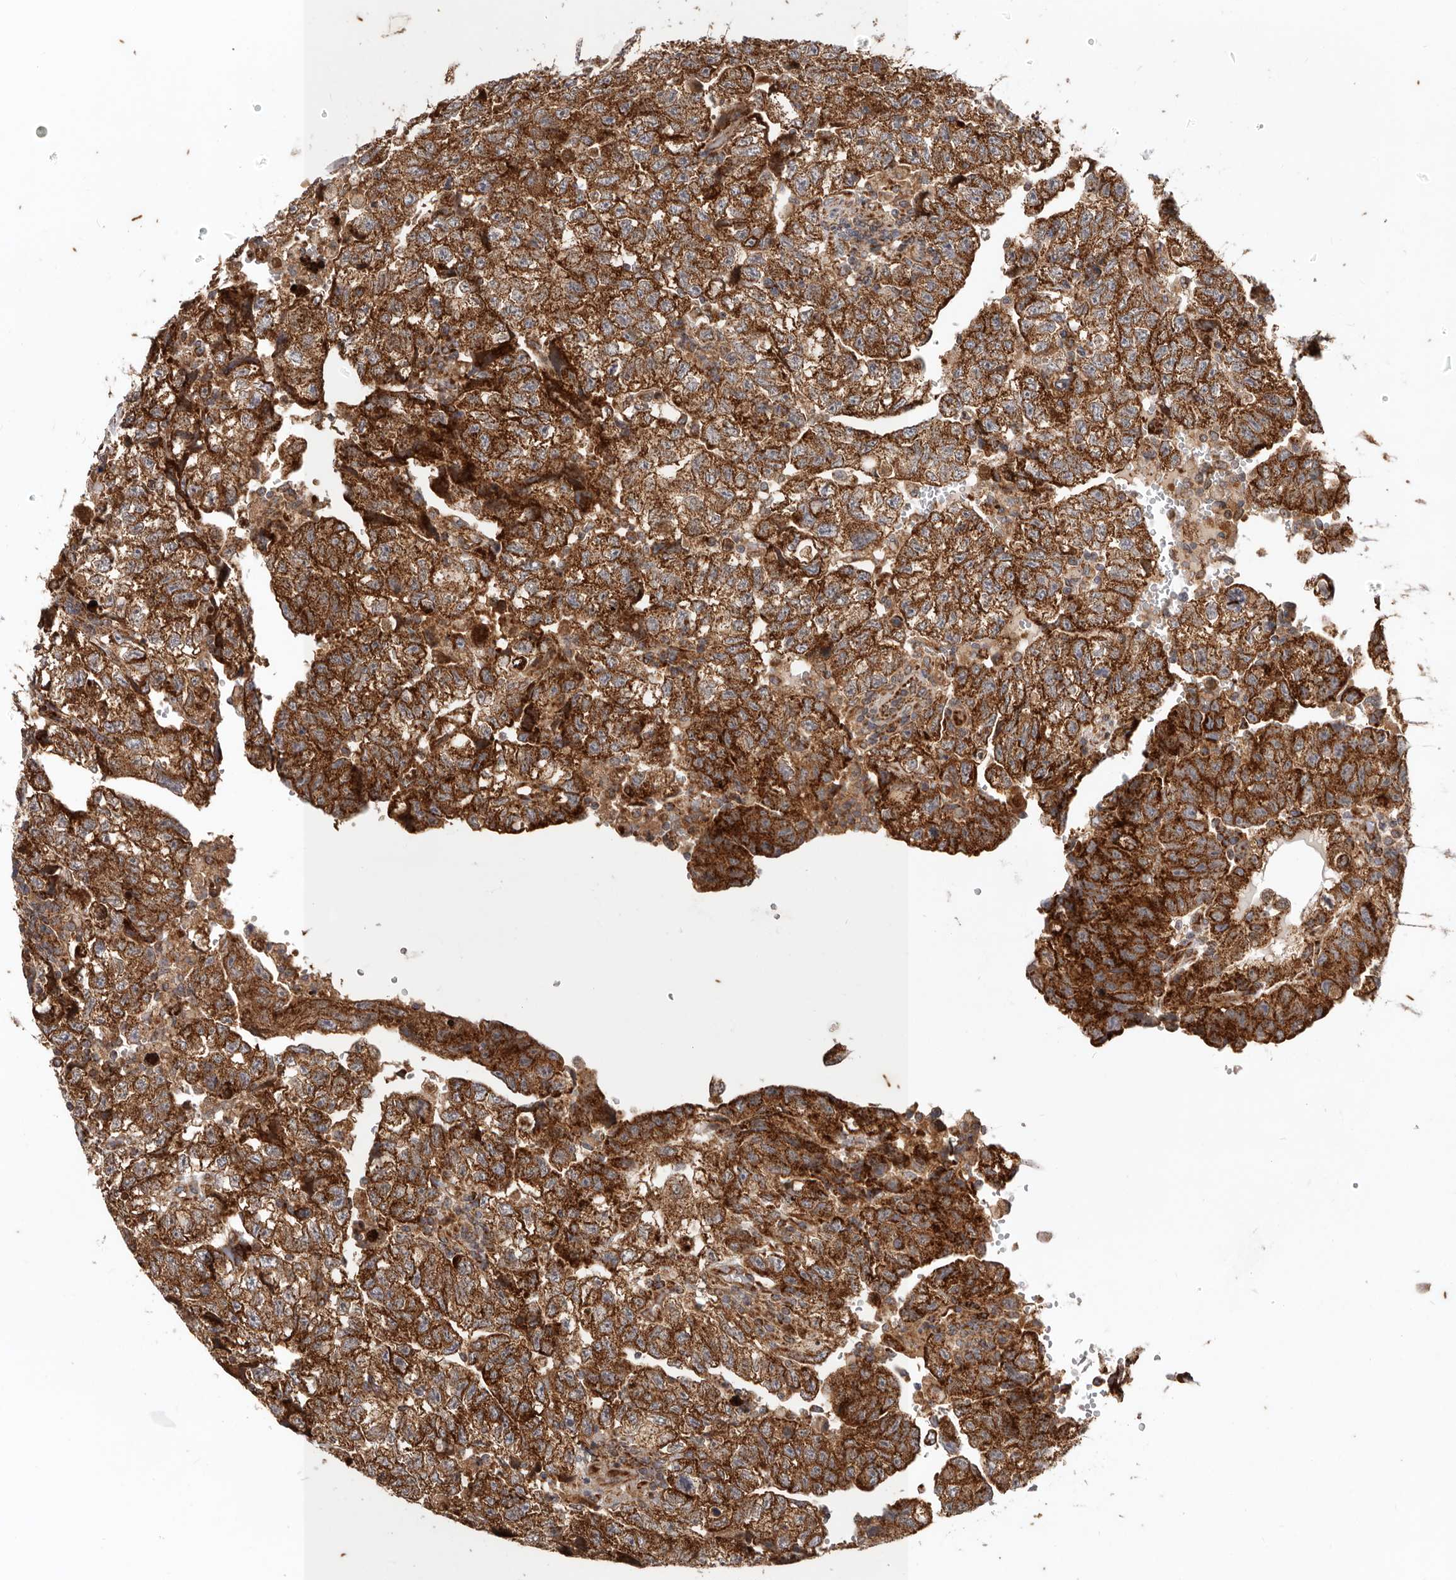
{"staining": {"intensity": "strong", "quantity": ">75%", "location": "cytoplasmic/membranous"}, "tissue": "testis cancer", "cell_type": "Tumor cells", "image_type": "cancer", "snomed": [{"axis": "morphology", "description": "Carcinoma, Embryonal, NOS"}, {"axis": "topography", "description": "Testis"}], "caption": "The image demonstrates immunohistochemical staining of testis embryonal carcinoma. There is strong cytoplasmic/membranous positivity is seen in about >75% of tumor cells.", "gene": "MRPS10", "patient": {"sex": "male", "age": 36}}